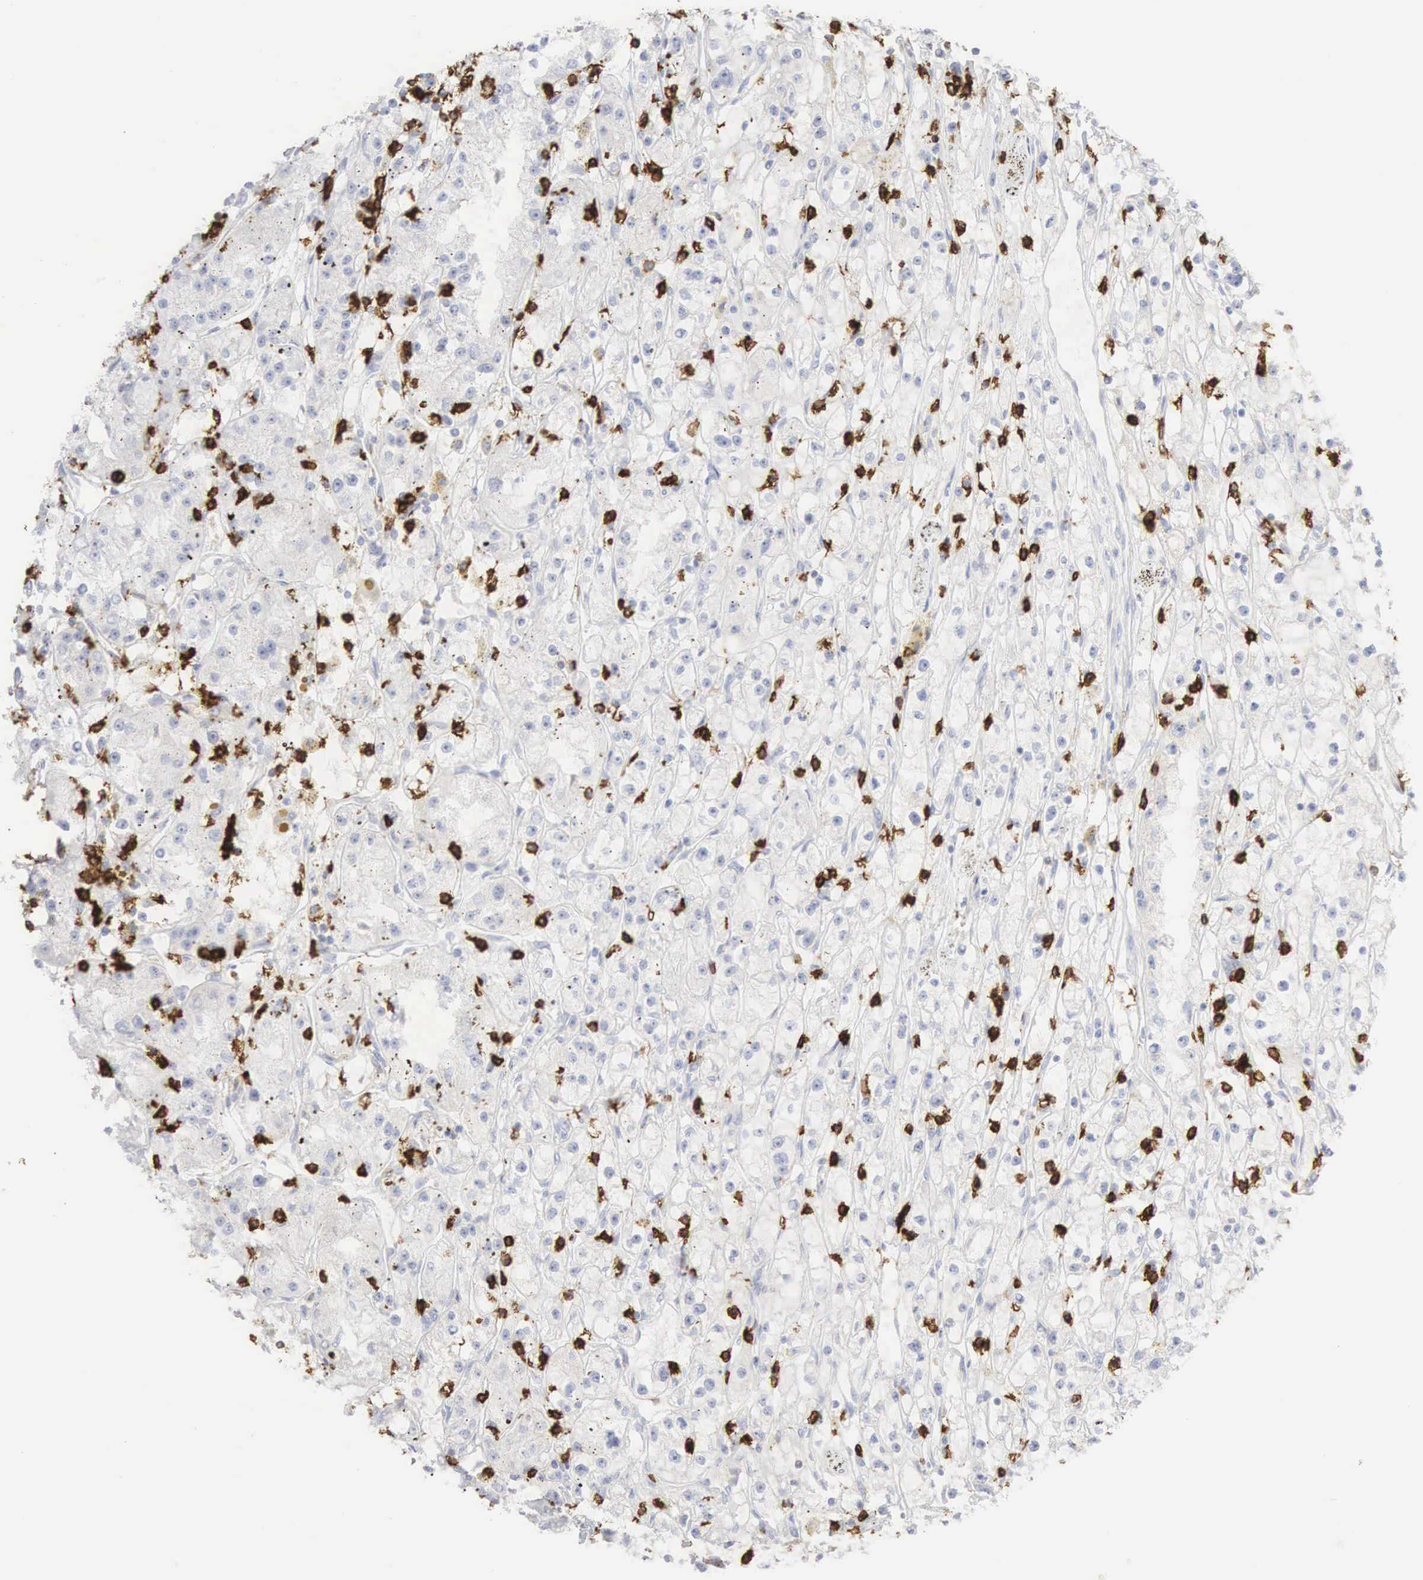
{"staining": {"intensity": "negative", "quantity": "none", "location": "none"}, "tissue": "renal cancer", "cell_type": "Tumor cells", "image_type": "cancer", "snomed": [{"axis": "morphology", "description": "Adenocarcinoma, NOS"}, {"axis": "topography", "description": "Kidney"}], "caption": "The IHC histopathology image has no significant staining in tumor cells of renal adenocarcinoma tissue.", "gene": "CD8A", "patient": {"sex": "male", "age": 56}}